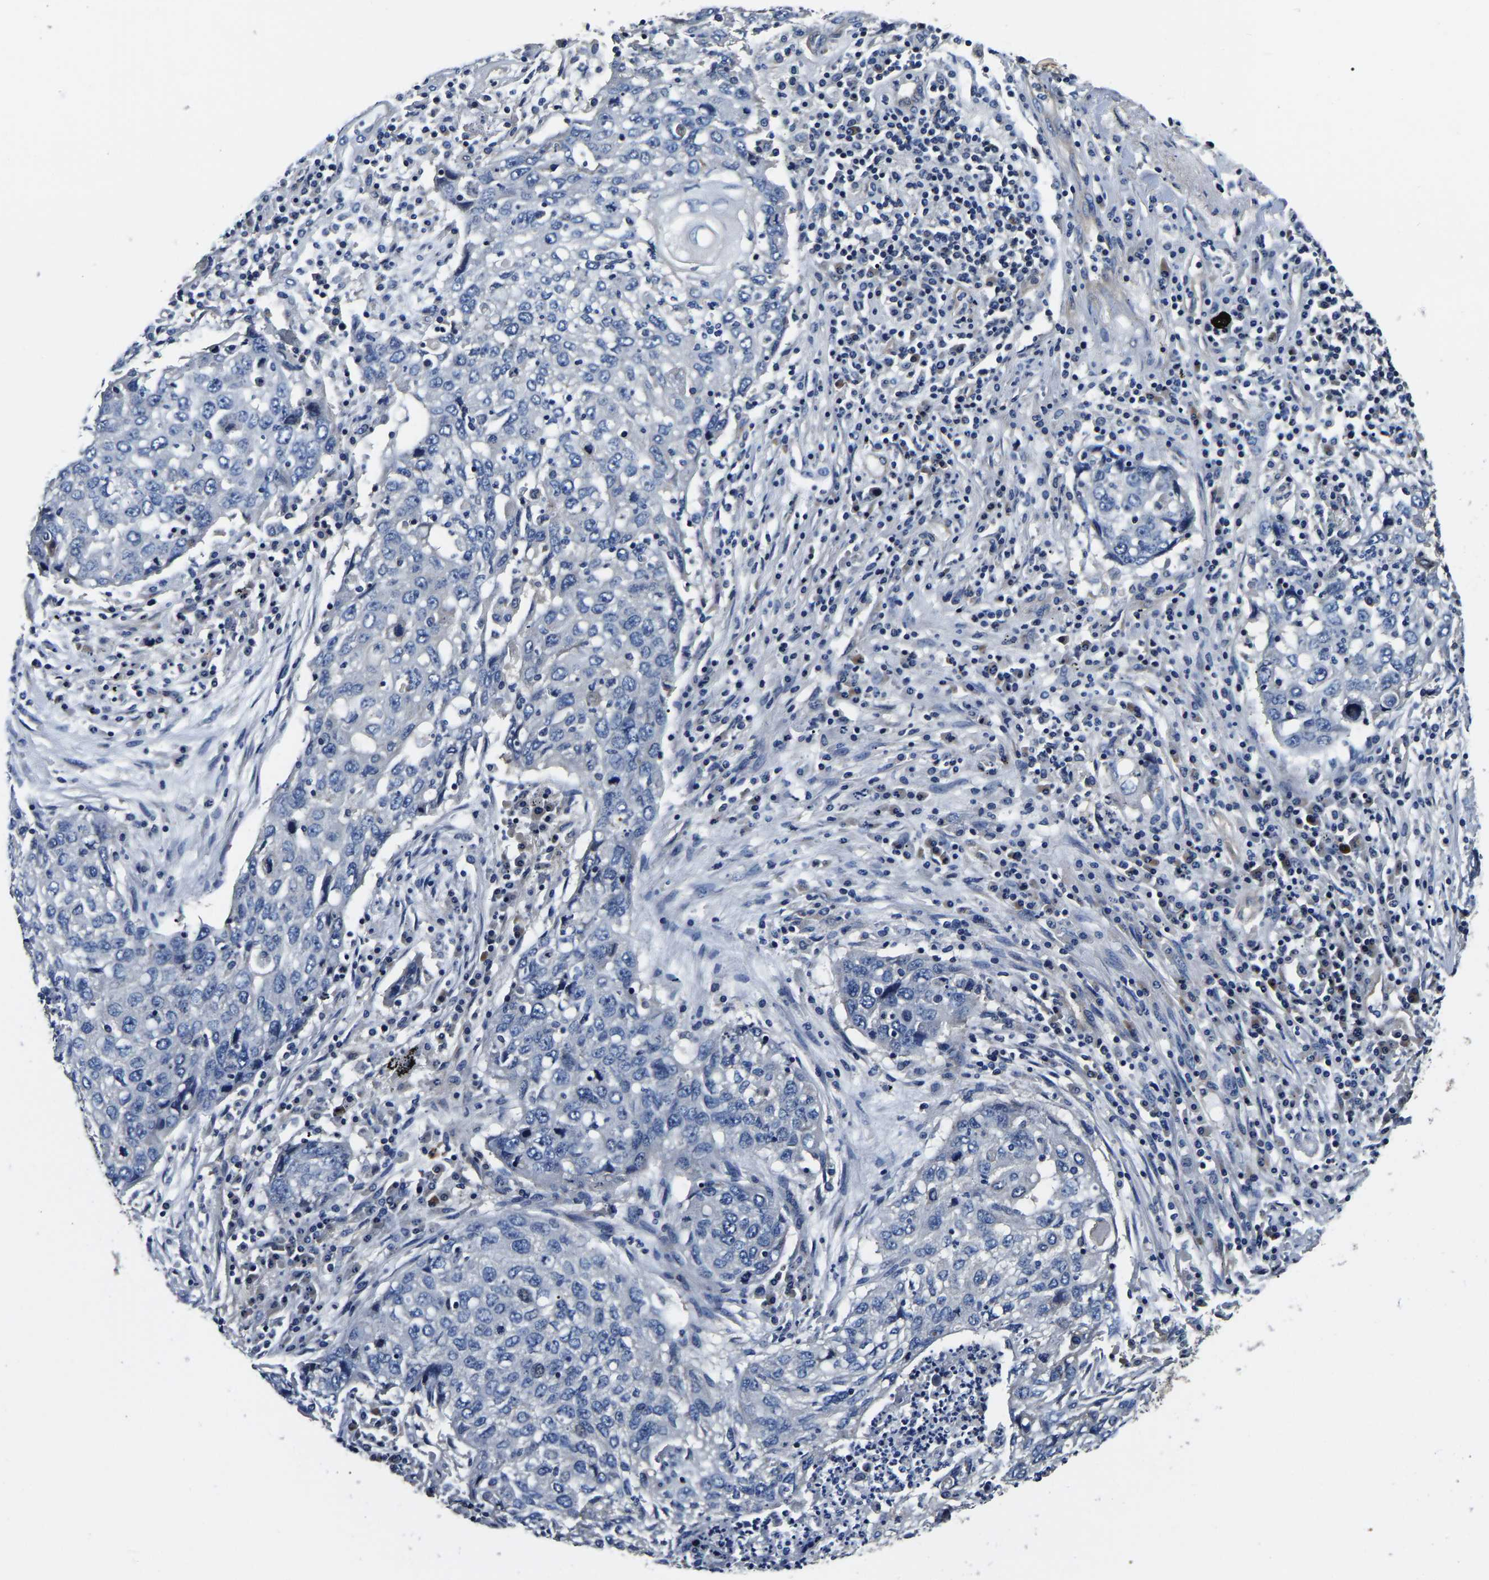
{"staining": {"intensity": "negative", "quantity": "none", "location": "none"}, "tissue": "lung cancer", "cell_type": "Tumor cells", "image_type": "cancer", "snomed": [{"axis": "morphology", "description": "Squamous cell carcinoma, NOS"}, {"axis": "topography", "description": "Lung"}], "caption": "This is an immunohistochemistry micrograph of human lung squamous cell carcinoma. There is no expression in tumor cells.", "gene": "SH3GLB1", "patient": {"sex": "female", "age": 63}}